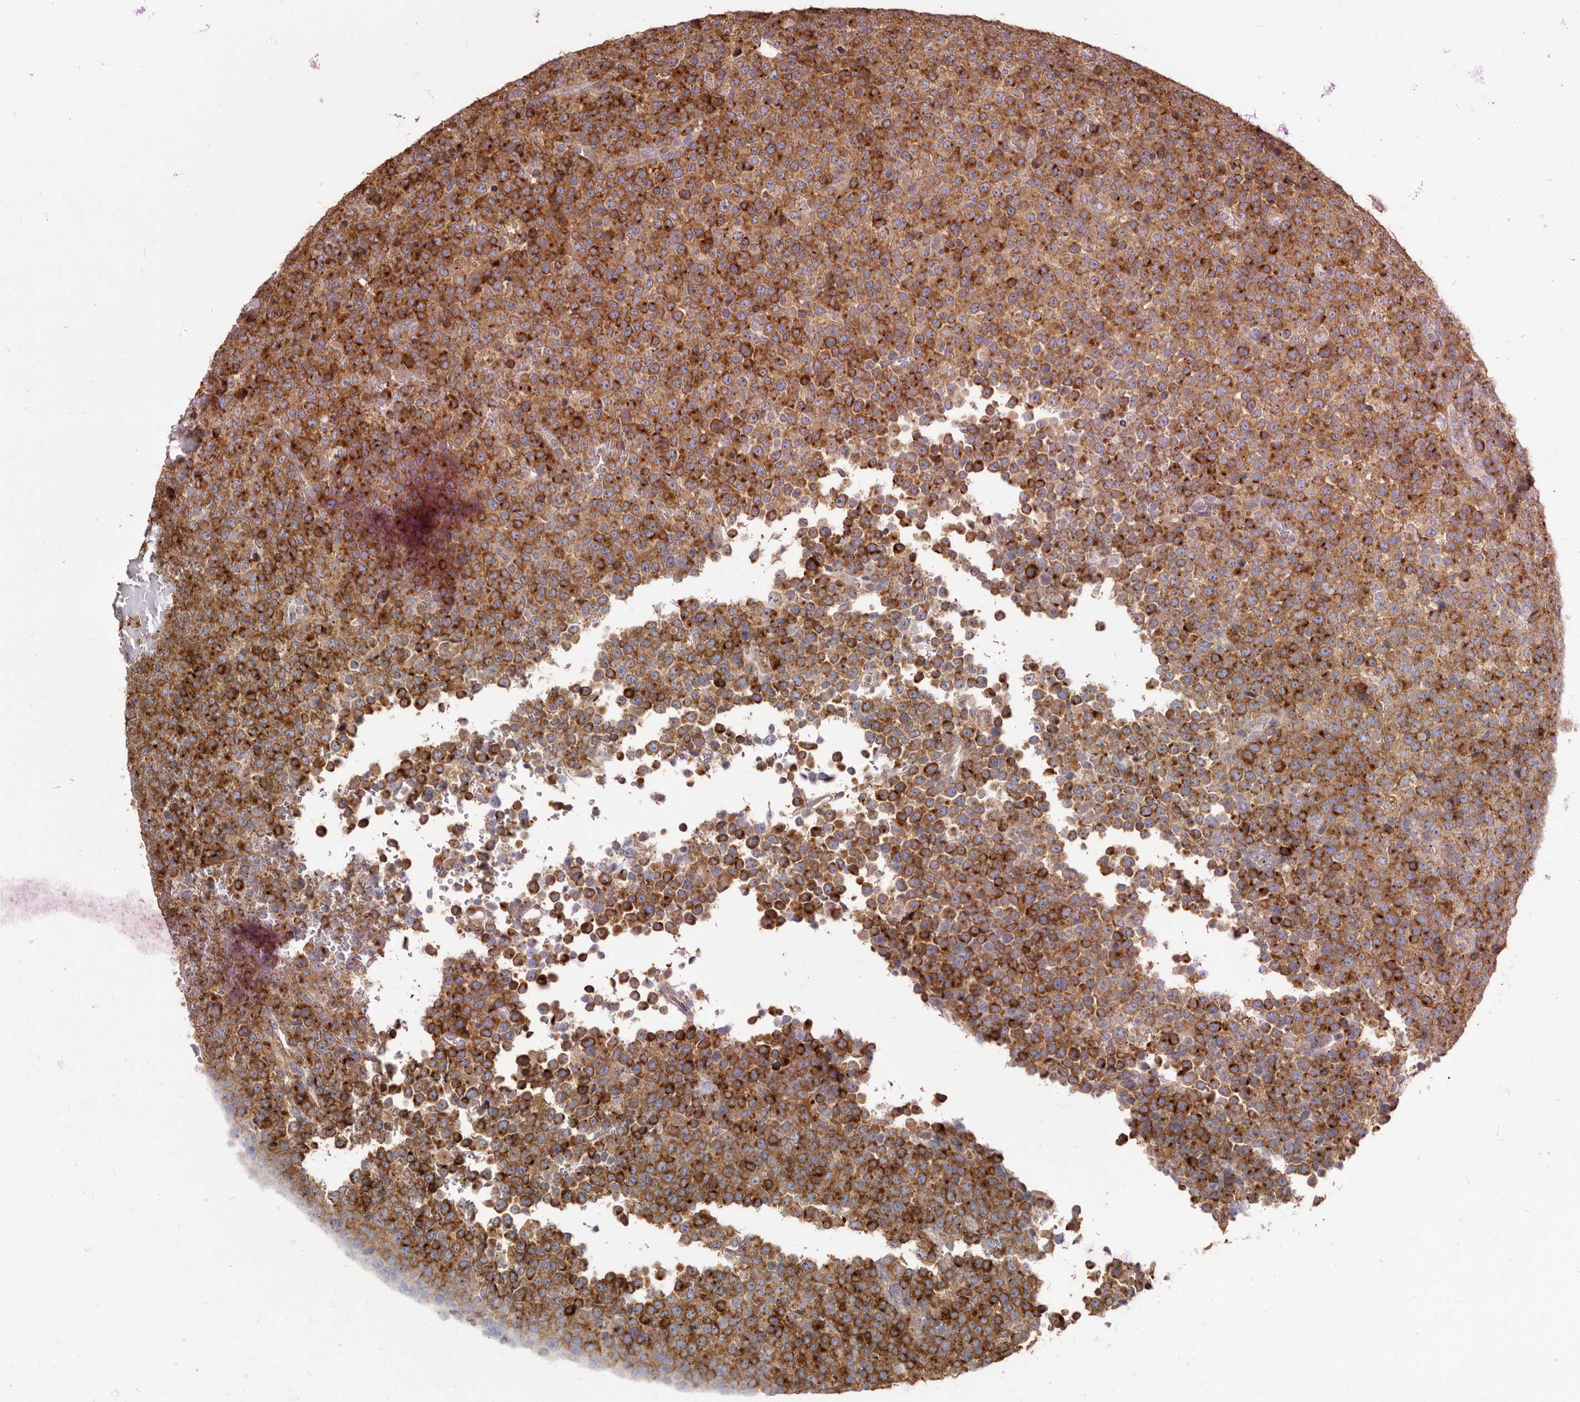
{"staining": {"intensity": "strong", "quantity": ">75%", "location": "cytoplasmic/membranous"}, "tissue": "lymphoma", "cell_type": "Tumor cells", "image_type": "cancer", "snomed": [{"axis": "morphology", "description": "Malignant lymphoma, non-Hodgkin's type, High grade"}, {"axis": "topography", "description": "Lymph node"}], "caption": "Immunohistochemistry (IHC) image of human malignant lymphoma, non-Hodgkin's type (high-grade) stained for a protein (brown), which displays high levels of strong cytoplasmic/membranous expression in approximately >75% of tumor cells.", "gene": "TPD52", "patient": {"sex": "male", "age": 13}}